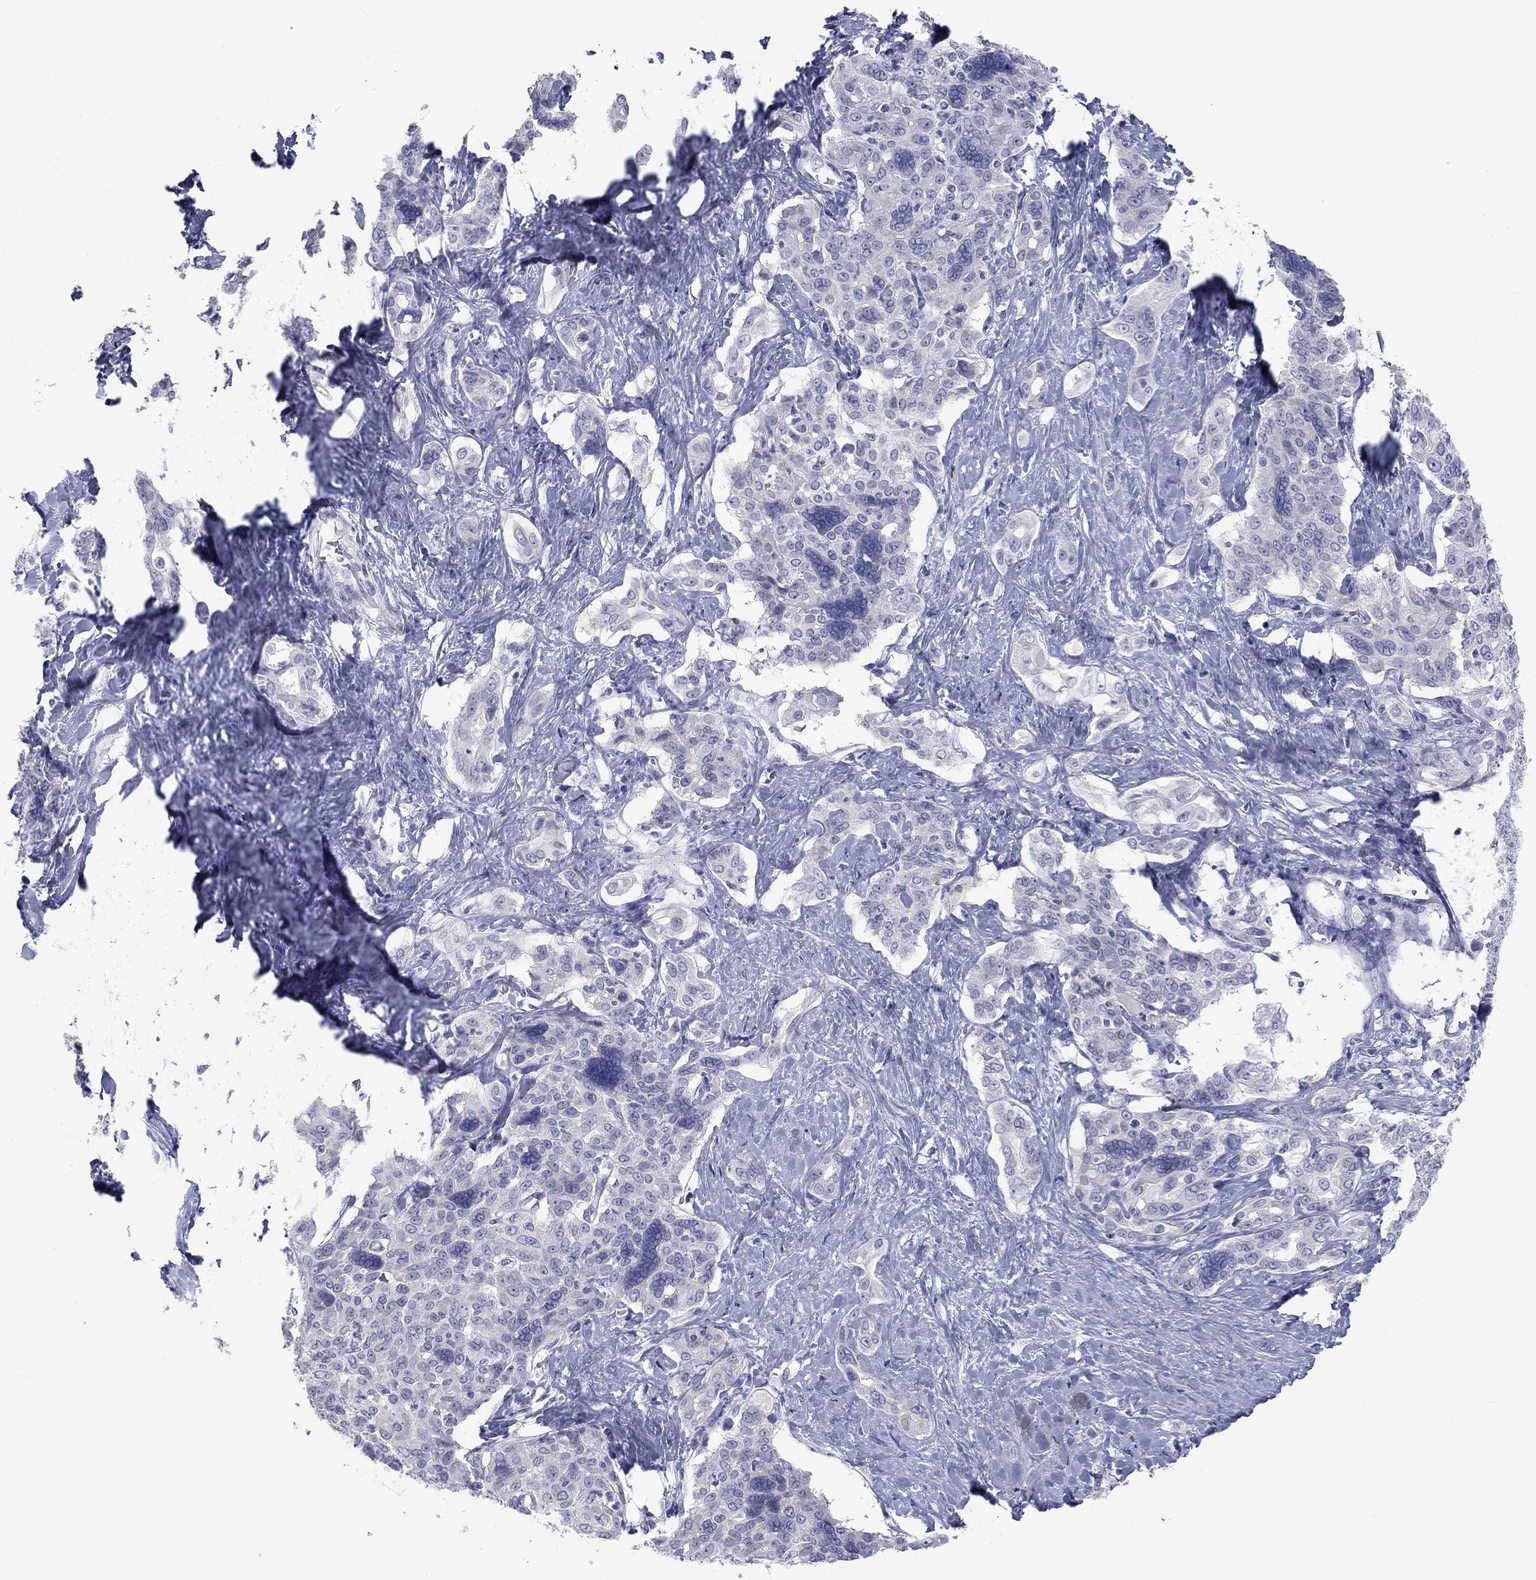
{"staining": {"intensity": "negative", "quantity": "none", "location": "none"}, "tissue": "liver cancer", "cell_type": "Tumor cells", "image_type": "cancer", "snomed": [{"axis": "morphology", "description": "Cholangiocarcinoma"}, {"axis": "topography", "description": "Liver"}], "caption": "Liver cancer (cholangiocarcinoma) stained for a protein using IHC shows no expression tumor cells.", "gene": "CALB1", "patient": {"sex": "female", "age": 47}}